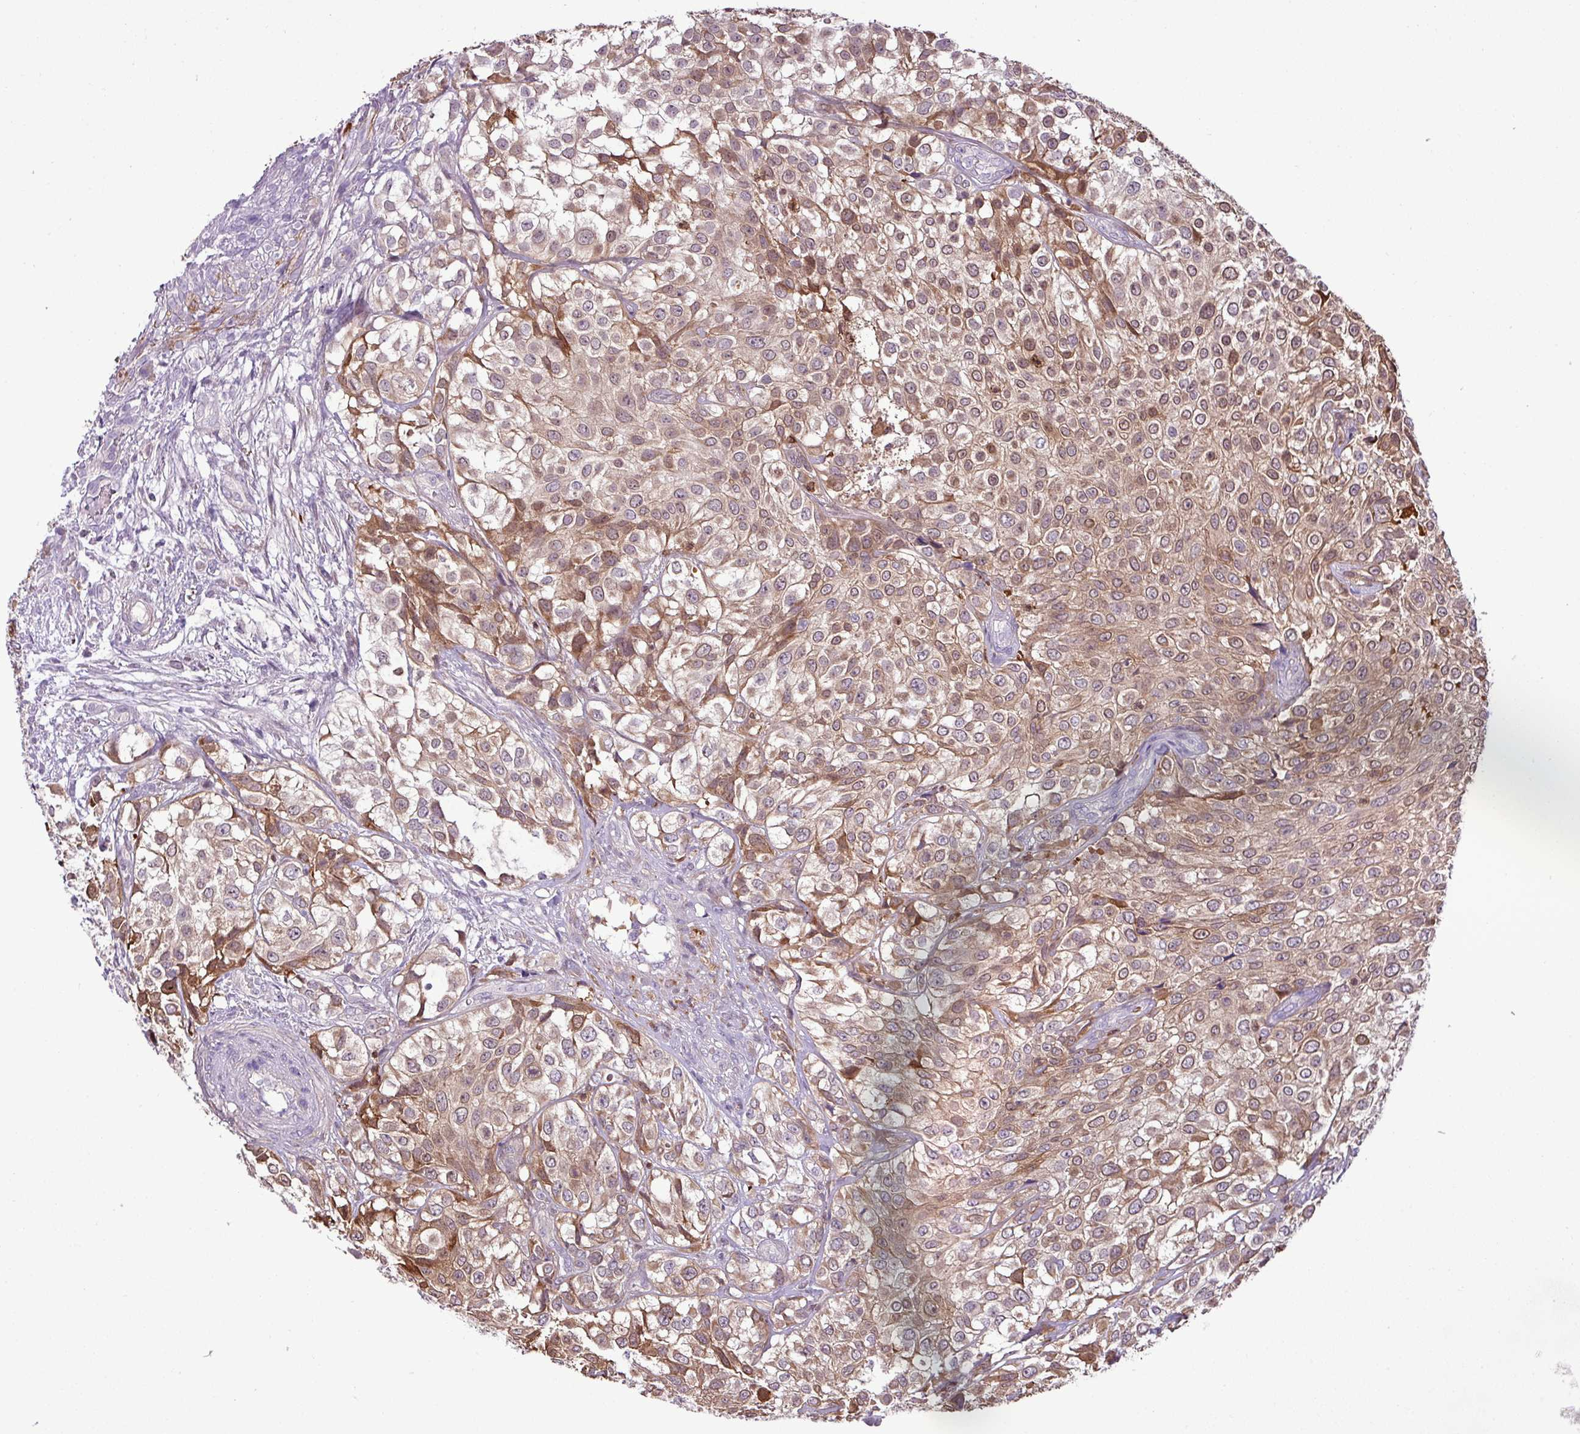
{"staining": {"intensity": "moderate", "quantity": "25%-75%", "location": "cytoplasmic/membranous"}, "tissue": "urothelial cancer", "cell_type": "Tumor cells", "image_type": "cancer", "snomed": [{"axis": "morphology", "description": "Urothelial carcinoma, High grade"}, {"axis": "topography", "description": "Urinary bladder"}], "caption": "Immunohistochemistry photomicrograph of neoplastic tissue: human high-grade urothelial carcinoma stained using IHC displays medium levels of moderate protein expression localized specifically in the cytoplasmic/membranous of tumor cells, appearing as a cytoplasmic/membranous brown color.", "gene": "ZSCAN5A", "patient": {"sex": "male", "age": 56}}